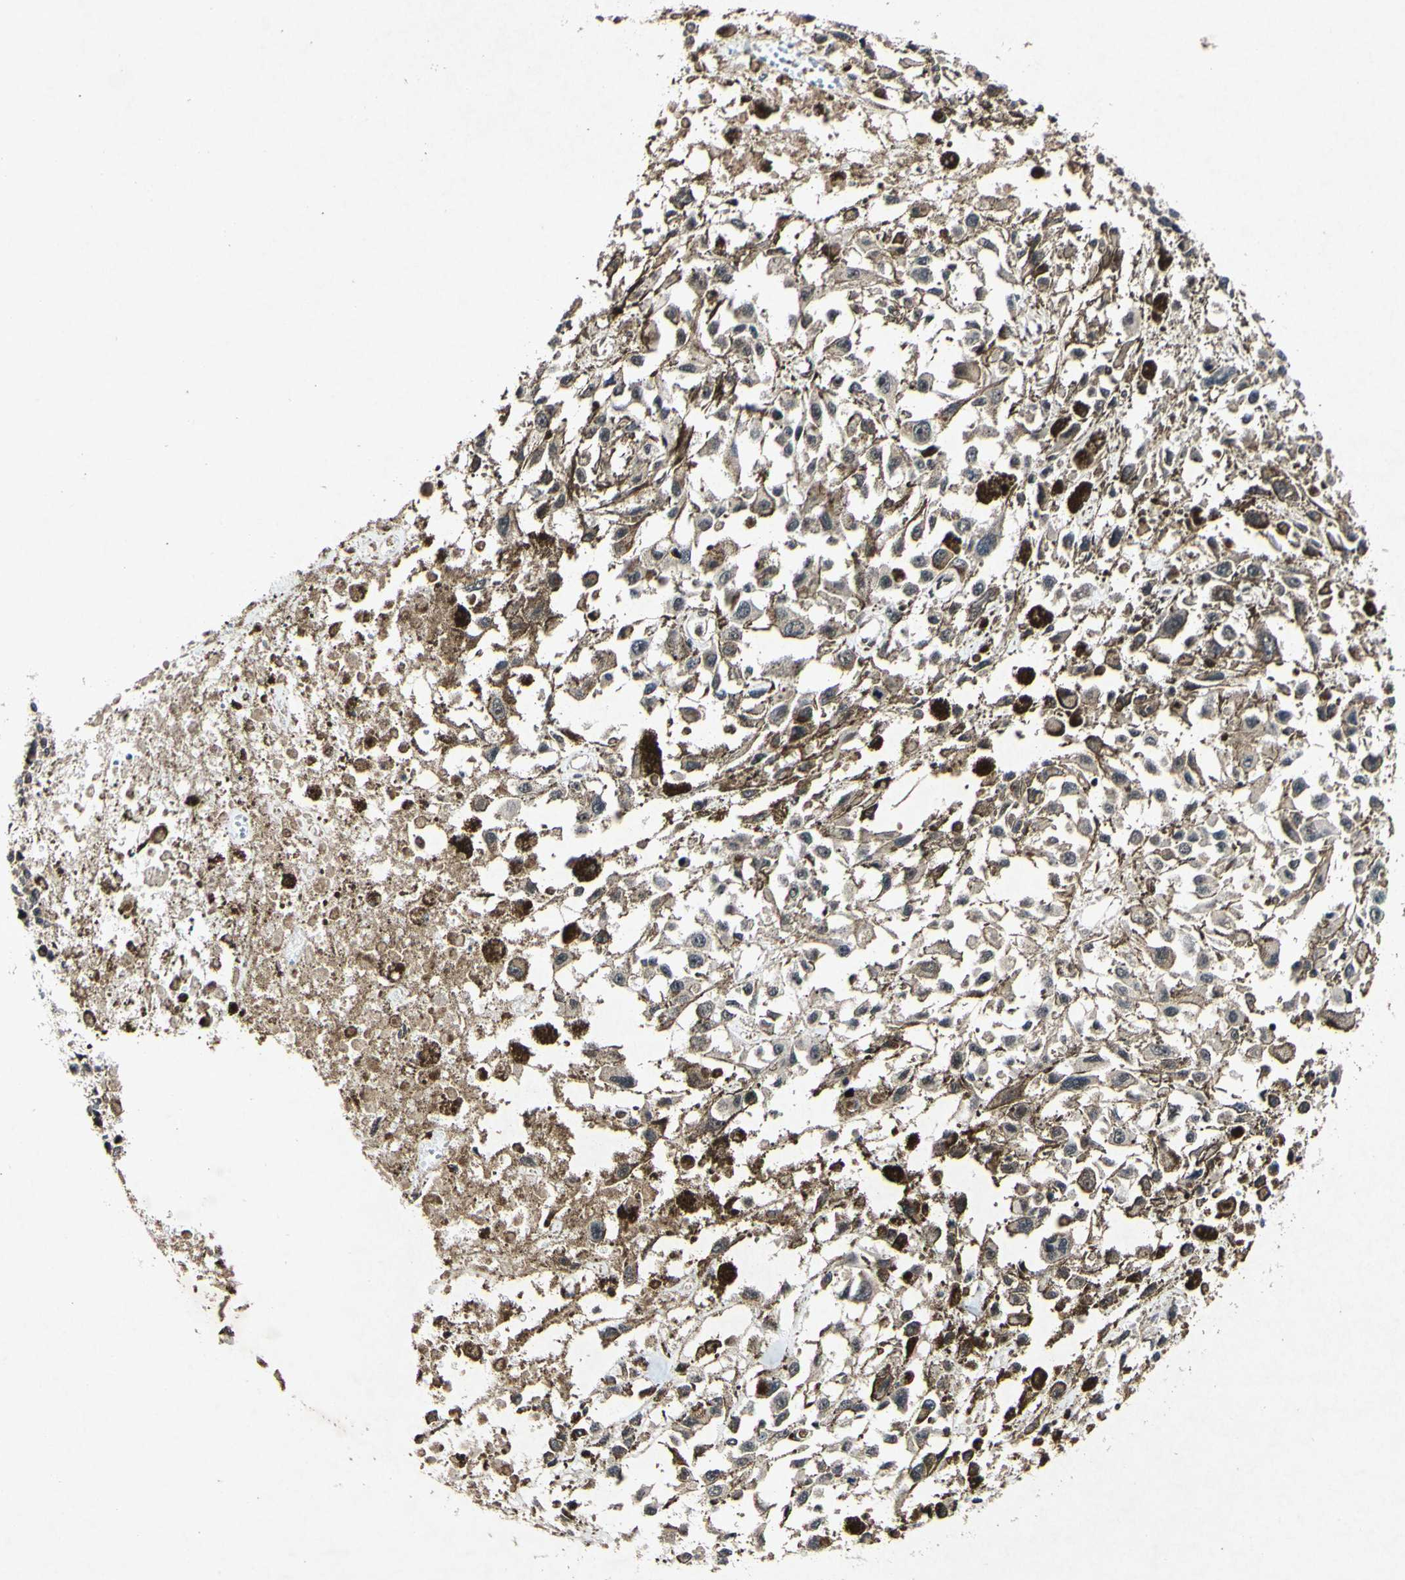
{"staining": {"intensity": "weak", "quantity": ">75%", "location": "cytoplasmic/membranous"}, "tissue": "melanoma", "cell_type": "Tumor cells", "image_type": "cancer", "snomed": [{"axis": "morphology", "description": "Malignant melanoma, Metastatic site"}, {"axis": "topography", "description": "Lymph node"}], "caption": "There is low levels of weak cytoplasmic/membranous expression in tumor cells of melanoma, as demonstrated by immunohistochemical staining (brown color).", "gene": "CSNK1E", "patient": {"sex": "male", "age": 59}}